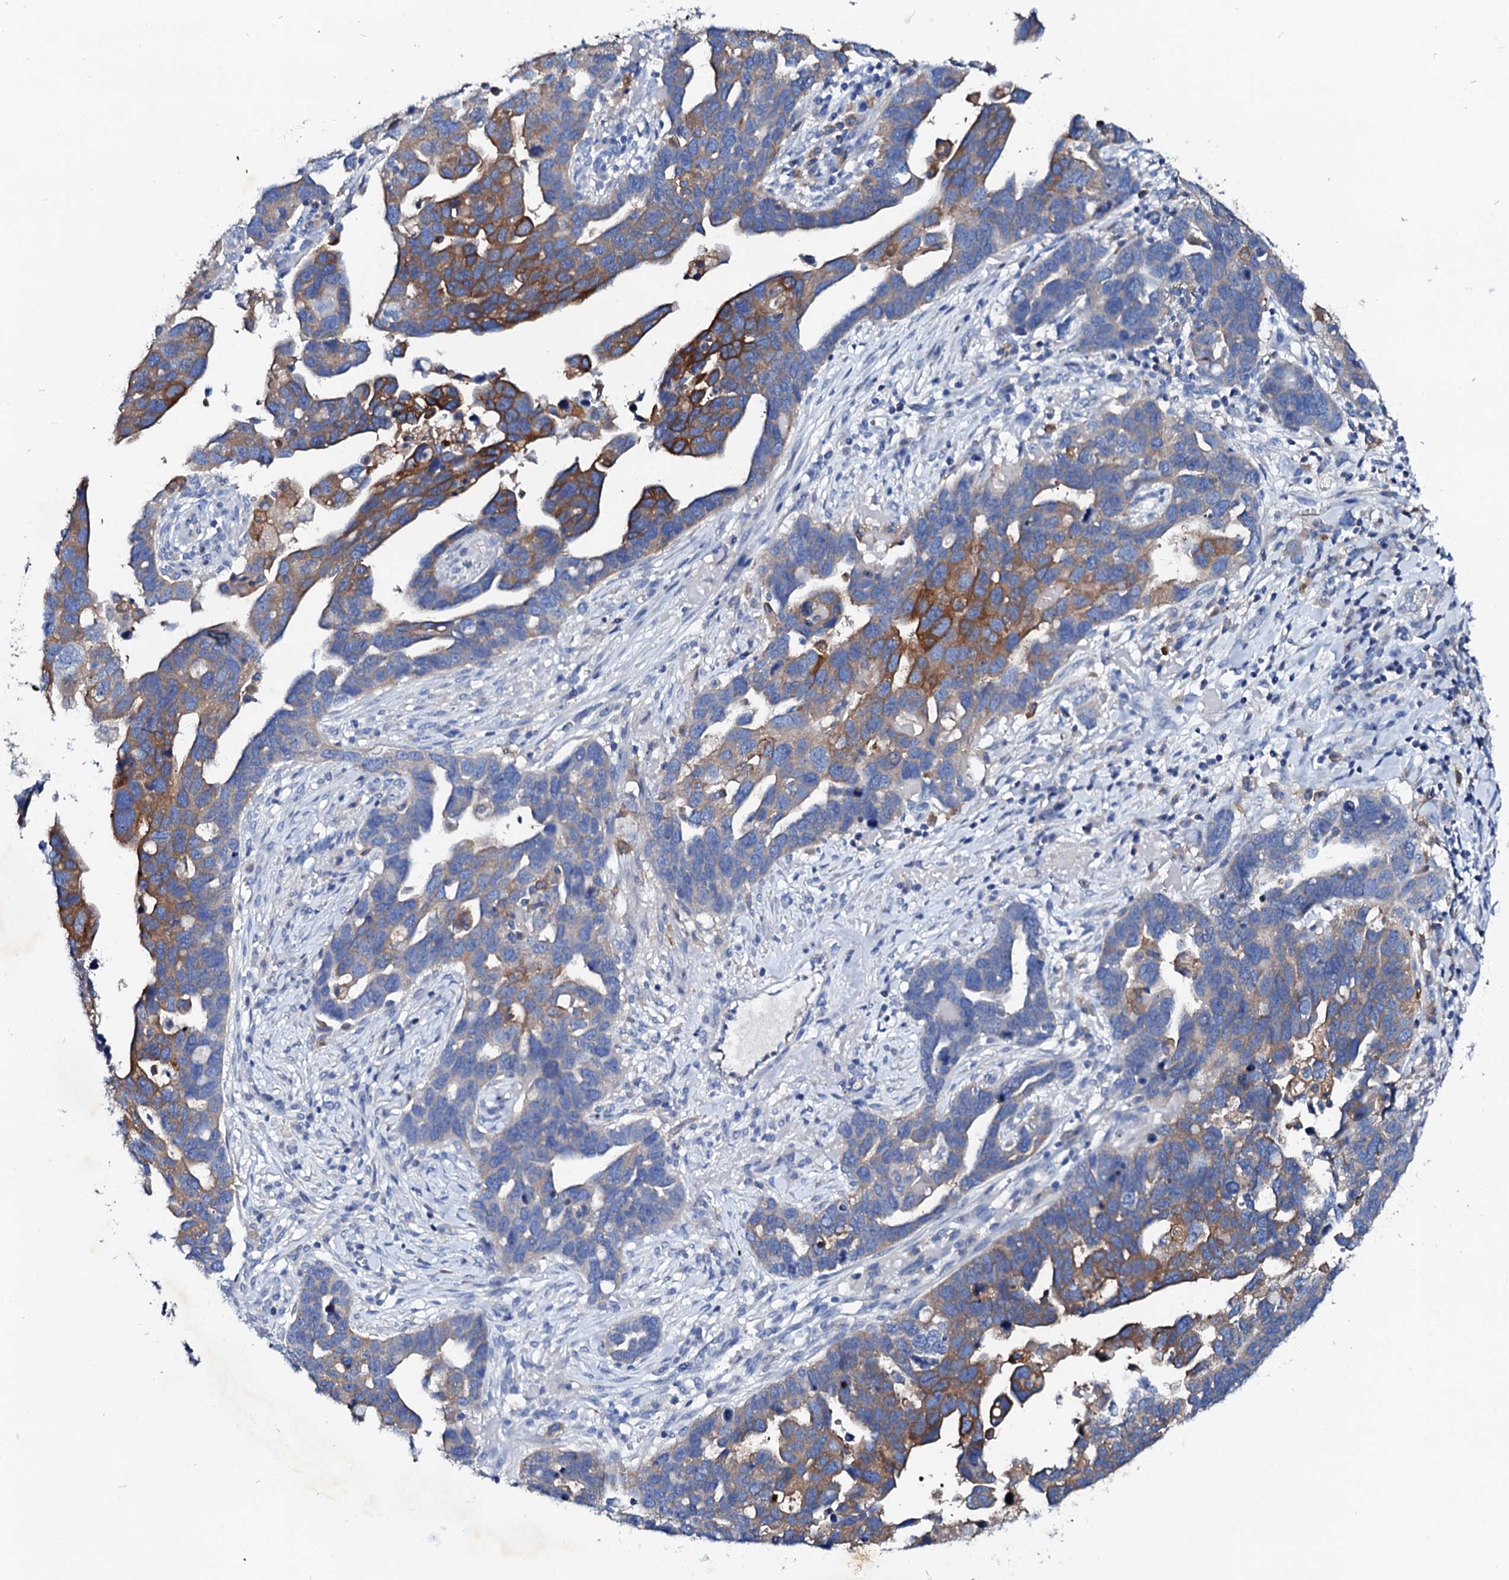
{"staining": {"intensity": "moderate", "quantity": "25%-75%", "location": "cytoplasmic/membranous"}, "tissue": "ovarian cancer", "cell_type": "Tumor cells", "image_type": "cancer", "snomed": [{"axis": "morphology", "description": "Cystadenocarcinoma, serous, NOS"}, {"axis": "topography", "description": "Ovary"}], "caption": "Immunohistochemical staining of ovarian cancer exhibits moderate cytoplasmic/membranous protein positivity in about 25%-75% of tumor cells. (IHC, brightfield microscopy, high magnification).", "gene": "GLB1L3", "patient": {"sex": "female", "age": 54}}